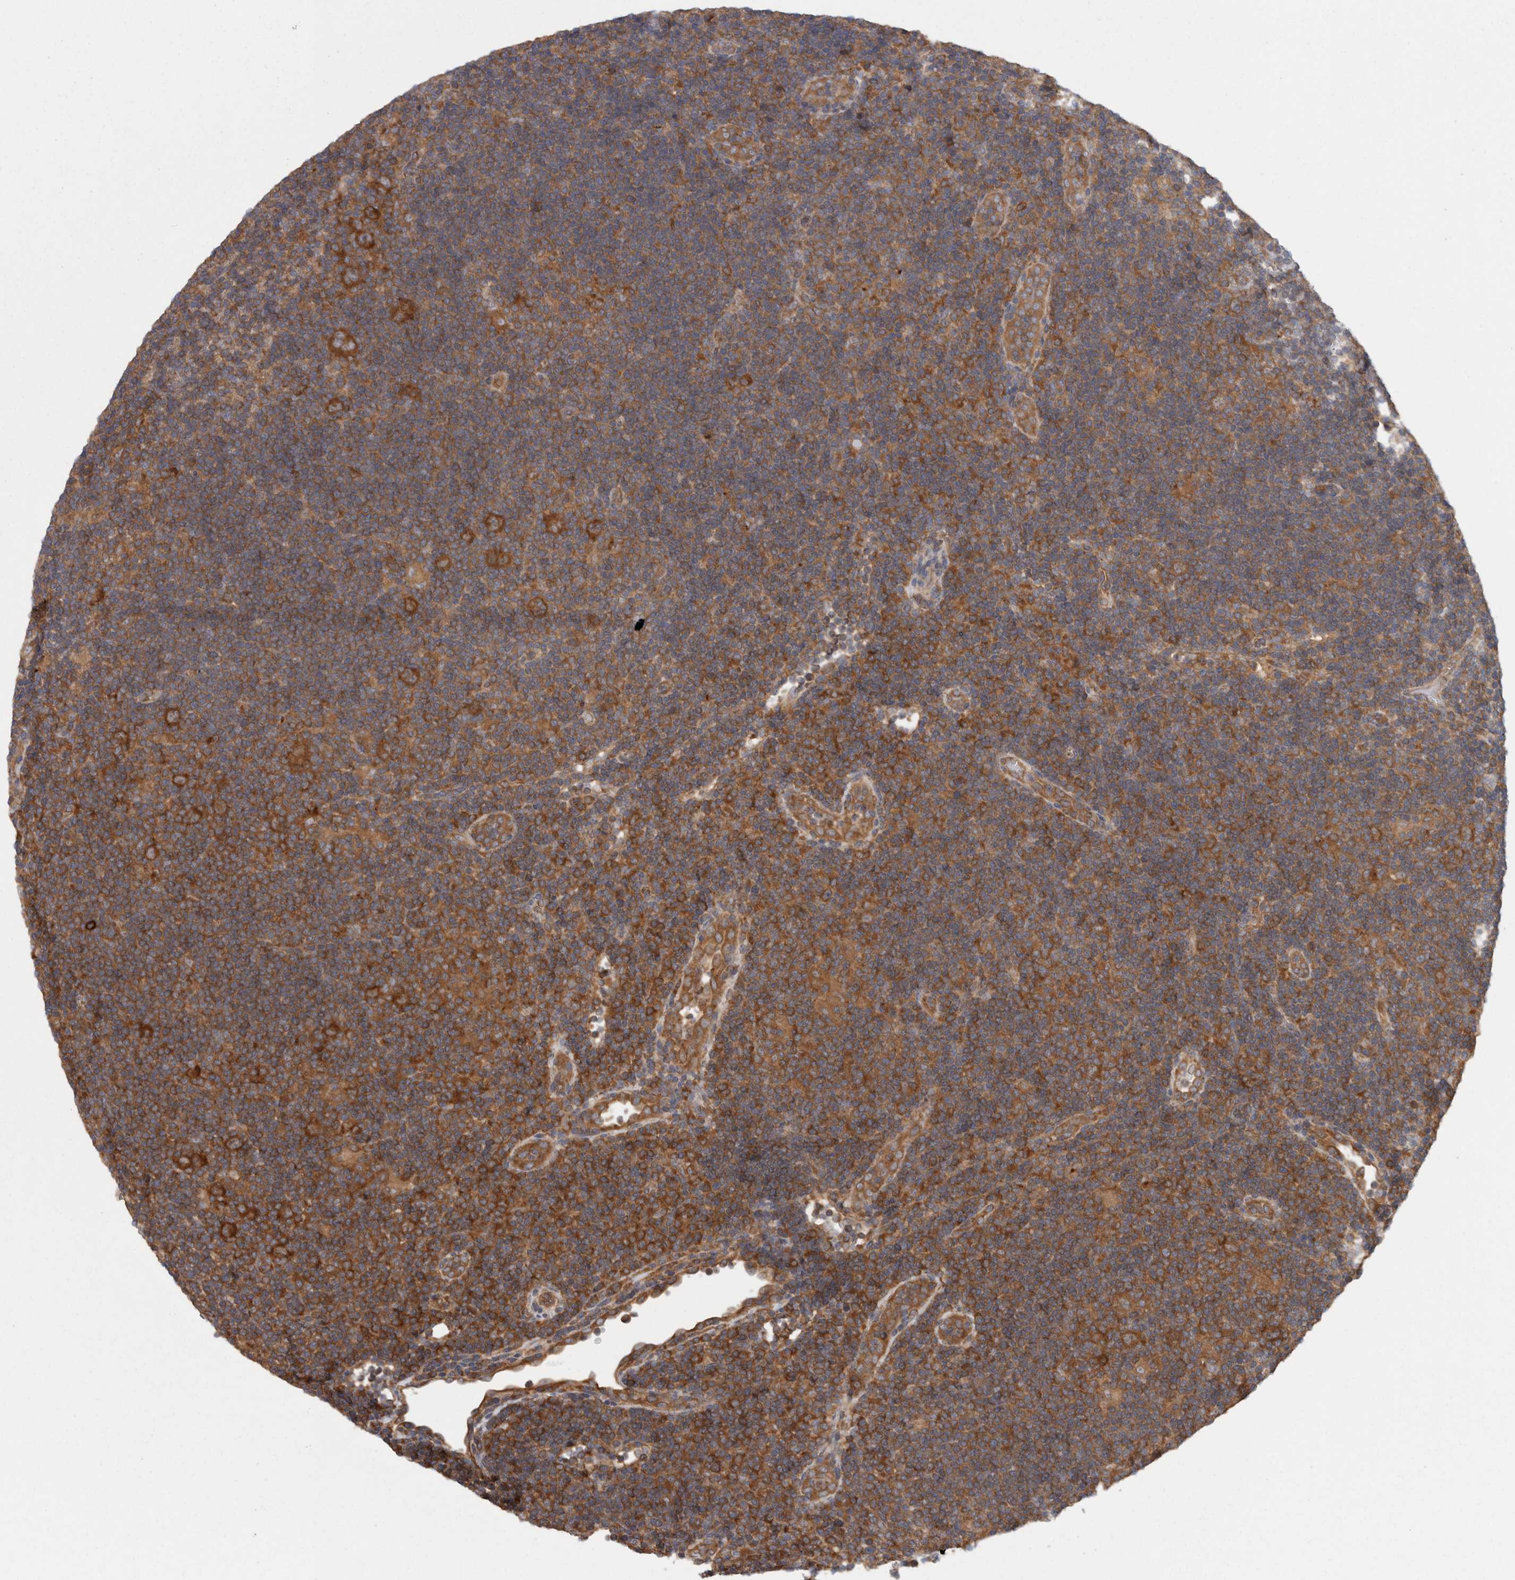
{"staining": {"intensity": "strong", "quantity": ">75%", "location": "cytoplasmic/membranous"}, "tissue": "lymphoma", "cell_type": "Tumor cells", "image_type": "cancer", "snomed": [{"axis": "morphology", "description": "Hodgkin's disease, NOS"}, {"axis": "topography", "description": "Lymph node"}], "caption": "Human Hodgkin's disease stained for a protein (brown) exhibits strong cytoplasmic/membranous positive staining in about >75% of tumor cells.", "gene": "SMCR8", "patient": {"sex": "female", "age": 57}}